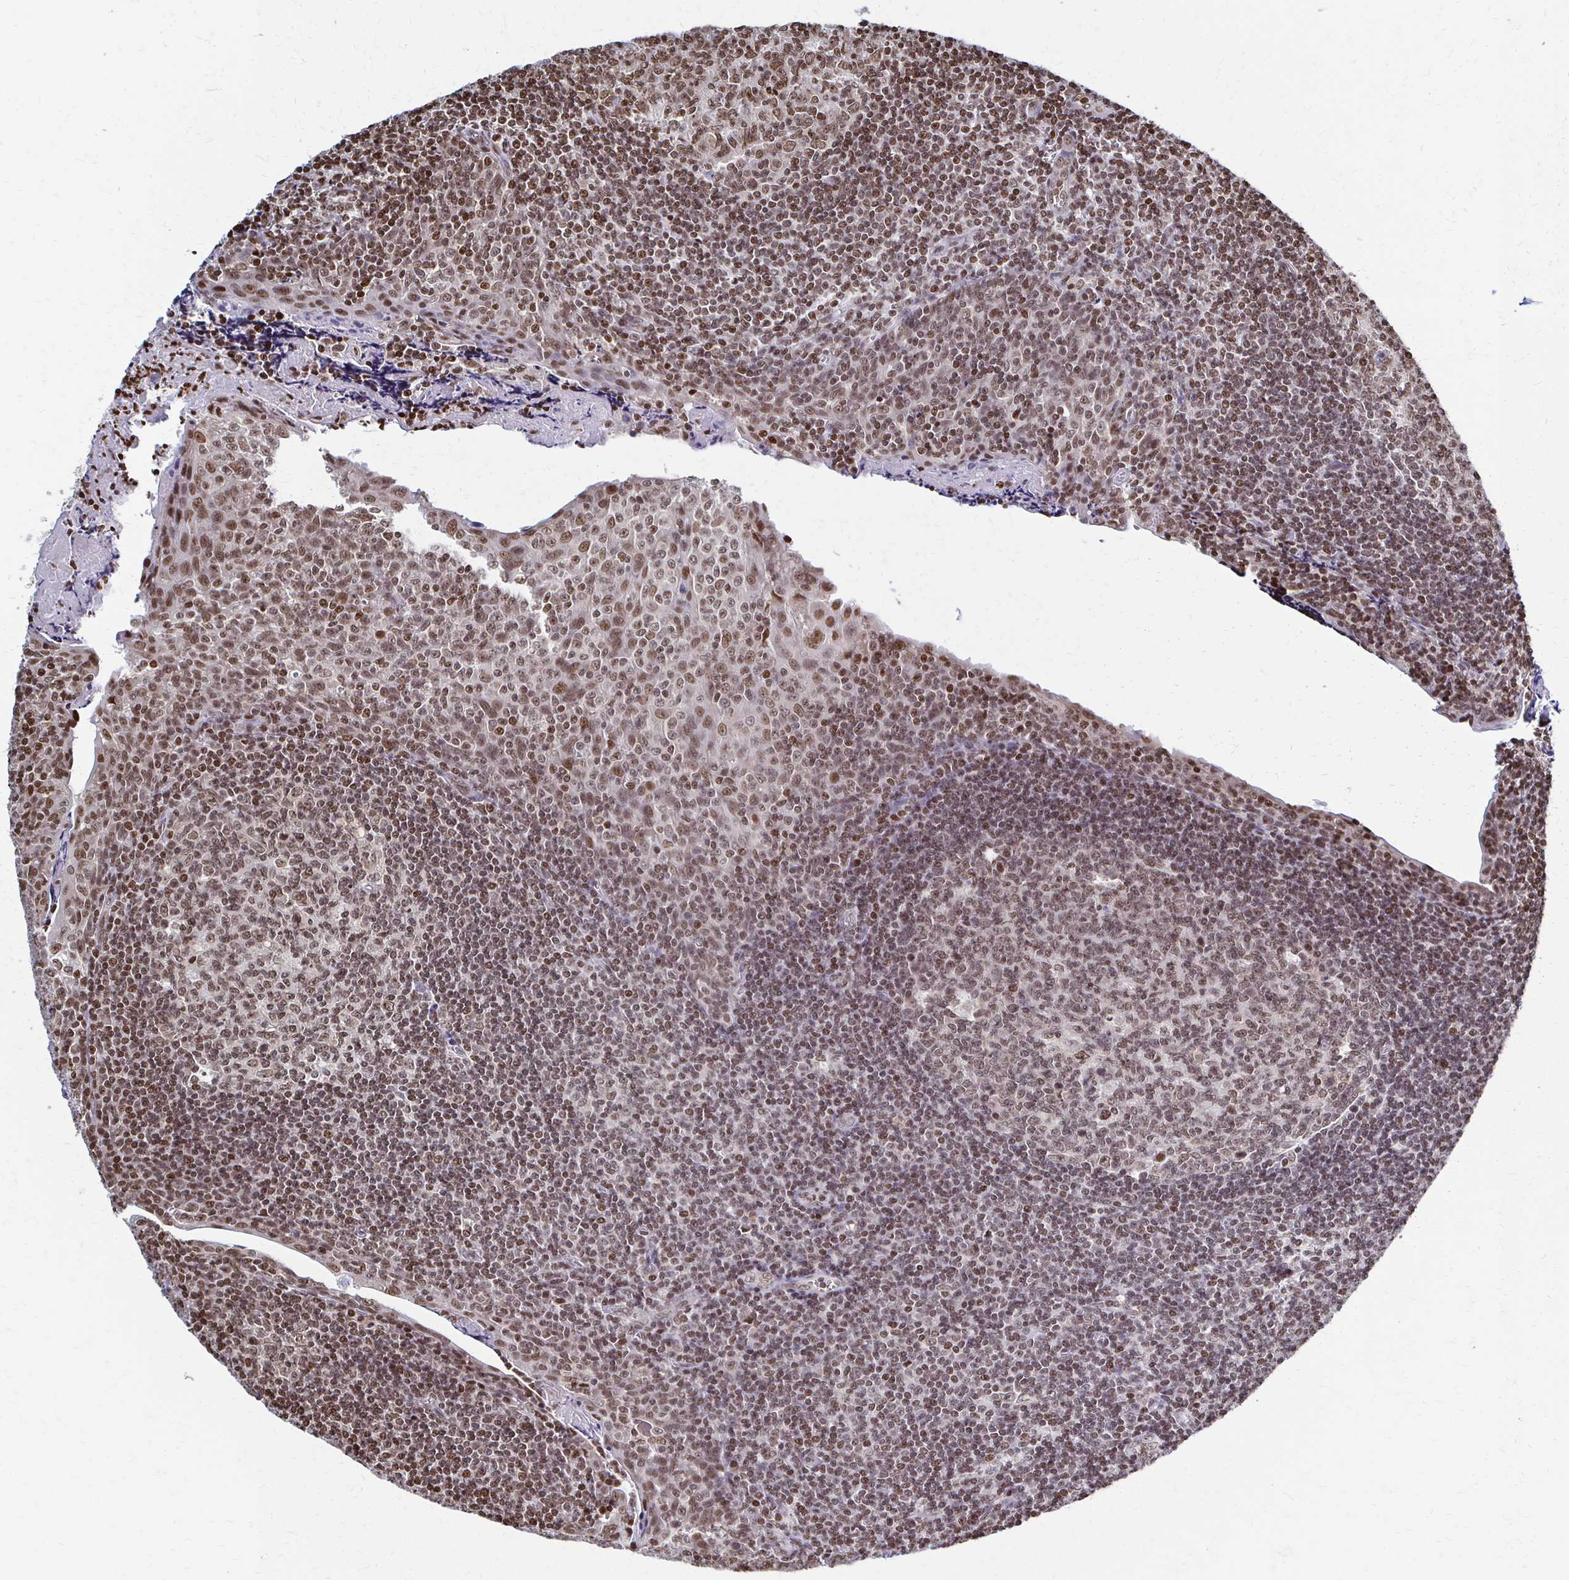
{"staining": {"intensity": "weak", "quantity": ">75%", "location": "nuclear"}, "tissue": "tonsil", "cell_type": "Germinal center cells", "image_type": "normal", "snomed": [{"axis": "morphology", "description": "Normal tissue, NOS"}, {"axis": "morphology", "description": "Inflammation, NOS"}, {"axis": "topography", "description": "Tonsil"}], "caption": "IHC image of normal tonsil: human tonsil stained using immunohistochemistry (IHC) demonstrates low levels of weak protein expression localized specifically in the nuclear of germinal center cells, appearing as a nuclear brown color.", "gene": "HOXA9", "patient": {"sex": "female", "age": 31}}